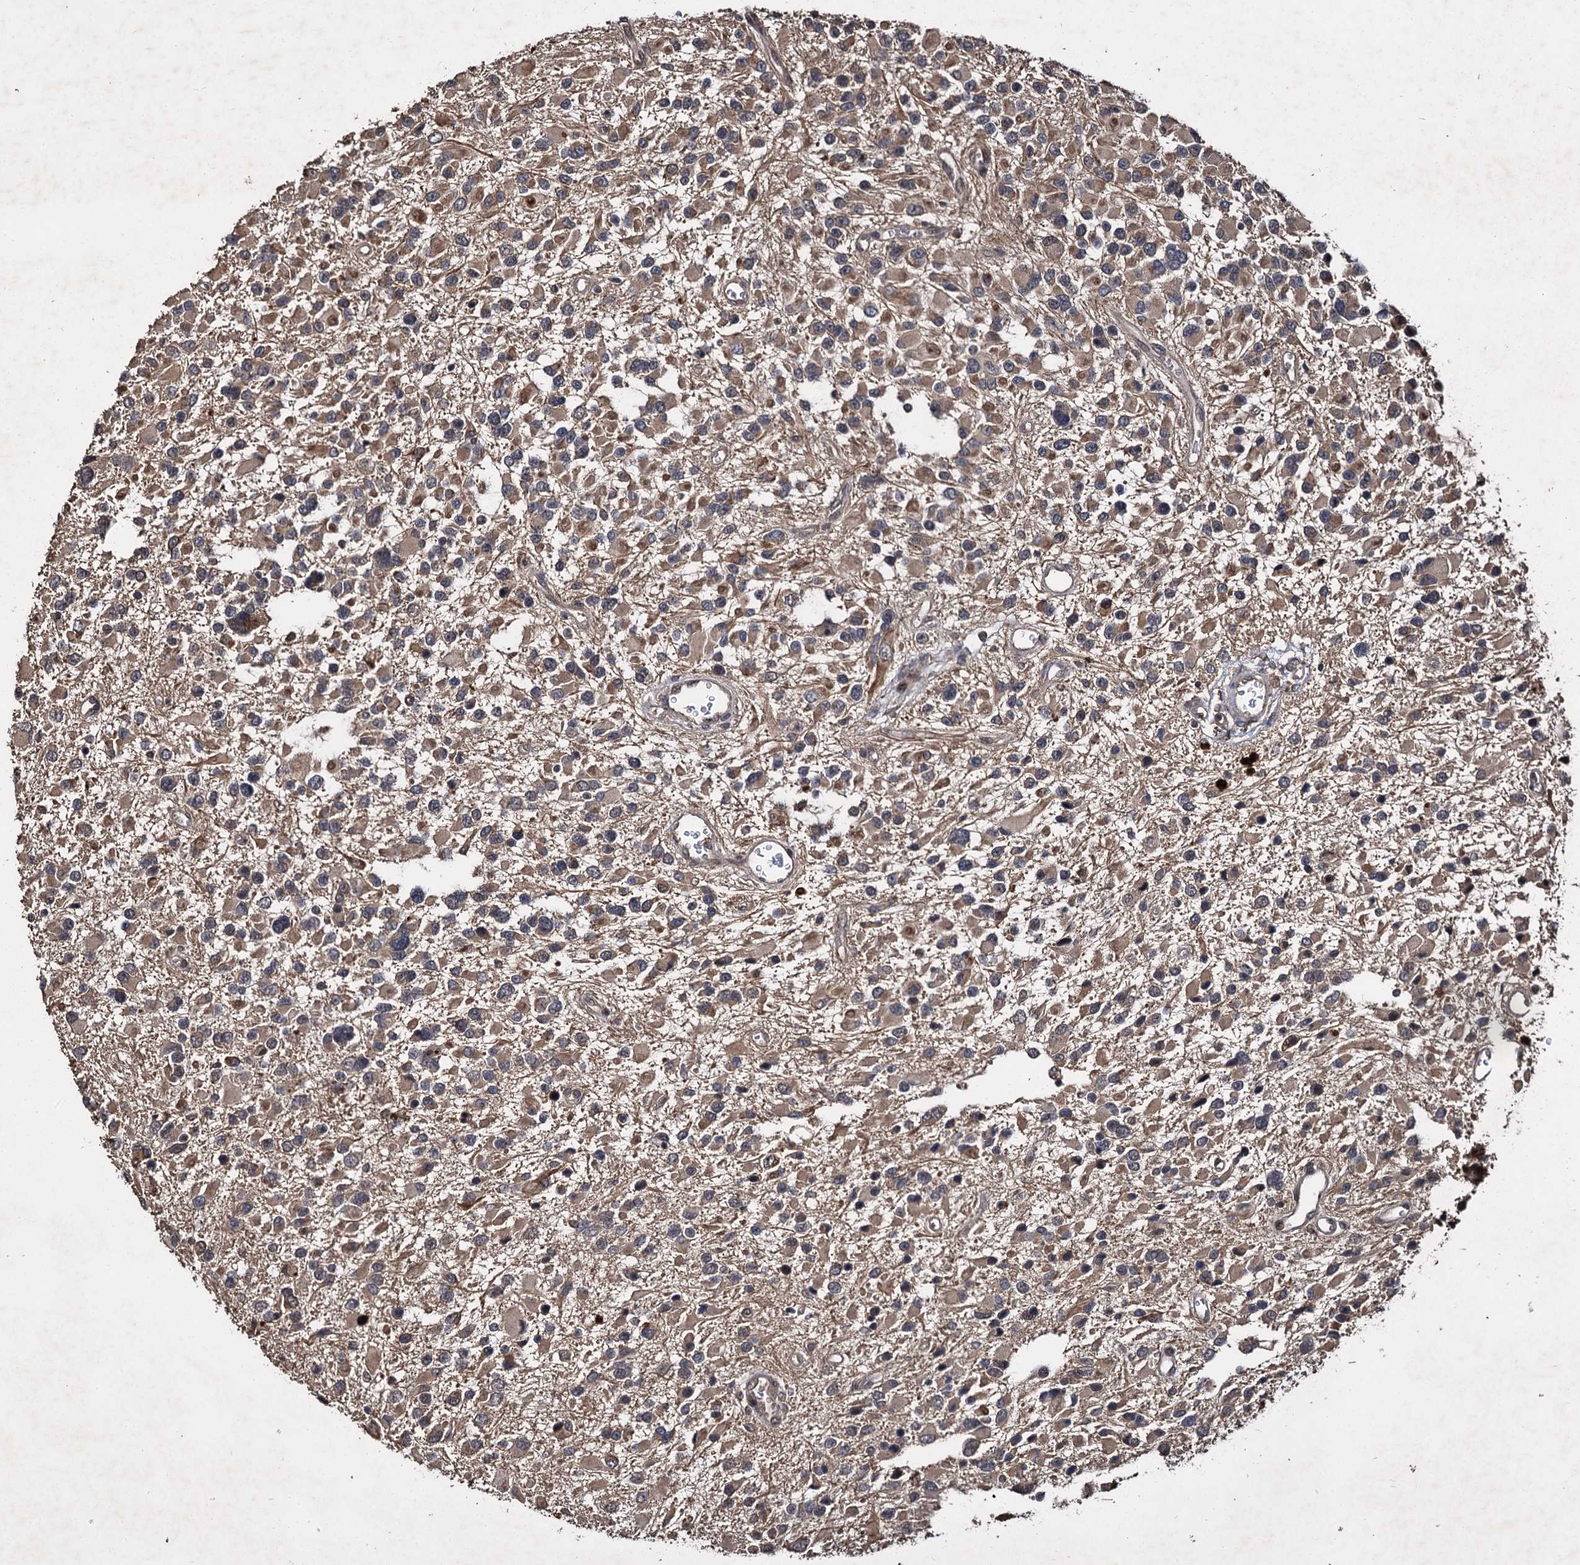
{"staining": {"intensity": "weak", "quantity": ">75%", "location": "cytoplasmic/membranous"}, "tissue": "glioma", "cell_type": "Tumor cells", "image_type": "cancer", "snomed": [{"axis": "morphology", "description": "Glioma, malignant, High grade"}, {"axis": "topography", "description": "Brain"}], "caption": "There is low levels of weak cytoplasmic/membranous positivity in tumor cells of glioma, as demonstrated by immunohistochemical staining (brown color).", "gene": "SLC46A3", "patient": {"sex": "male", "age": 53}}